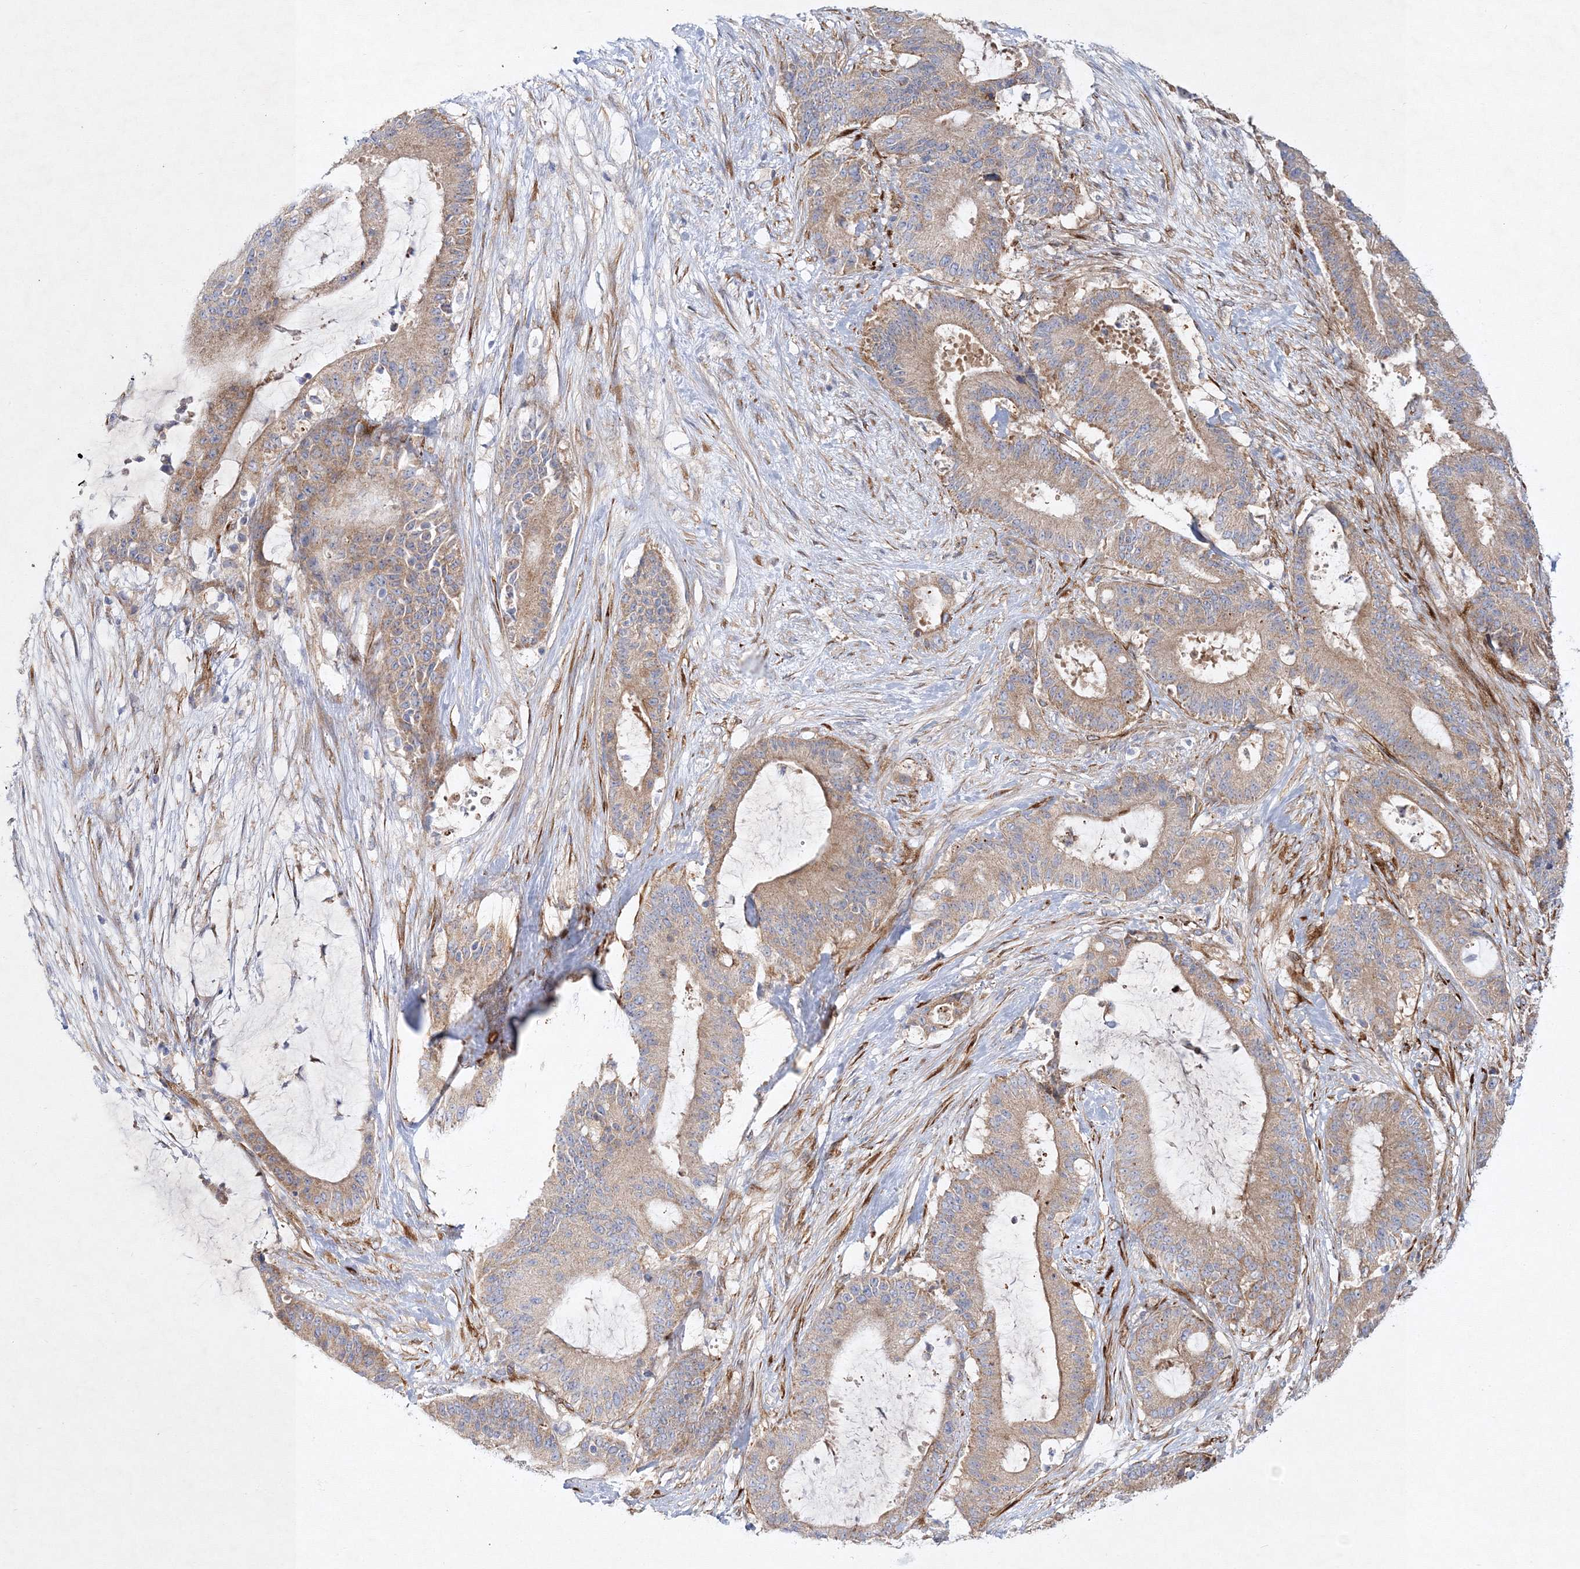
{"staining": {"intensity": "weak", "quantity": ">75%", "location": "cytoplasmic/membranous"}, "tissue": "liver cancer", "cell_type": "Tumor cells", "image_type": "cancer", "snomed": [{"axis": "morphology", "description": "Normal tissue, NOS"}, {"axis": "morphology", "description": "Cholangiocarcinoma"}, {"axis": "topography", "description": "Liver"}, {"axis": "topography", "description": "Peripheral nerve tissue"}], "caption": "Brown immunohistochemical staining in liver cancer (cholangiocarcinoma) demonstrates weak cytoplasmic/membranous staining in approximately >75% of tumor cells.", "gene": "ZFYVE16", "patient": {"sex": "female", "age": 73}}